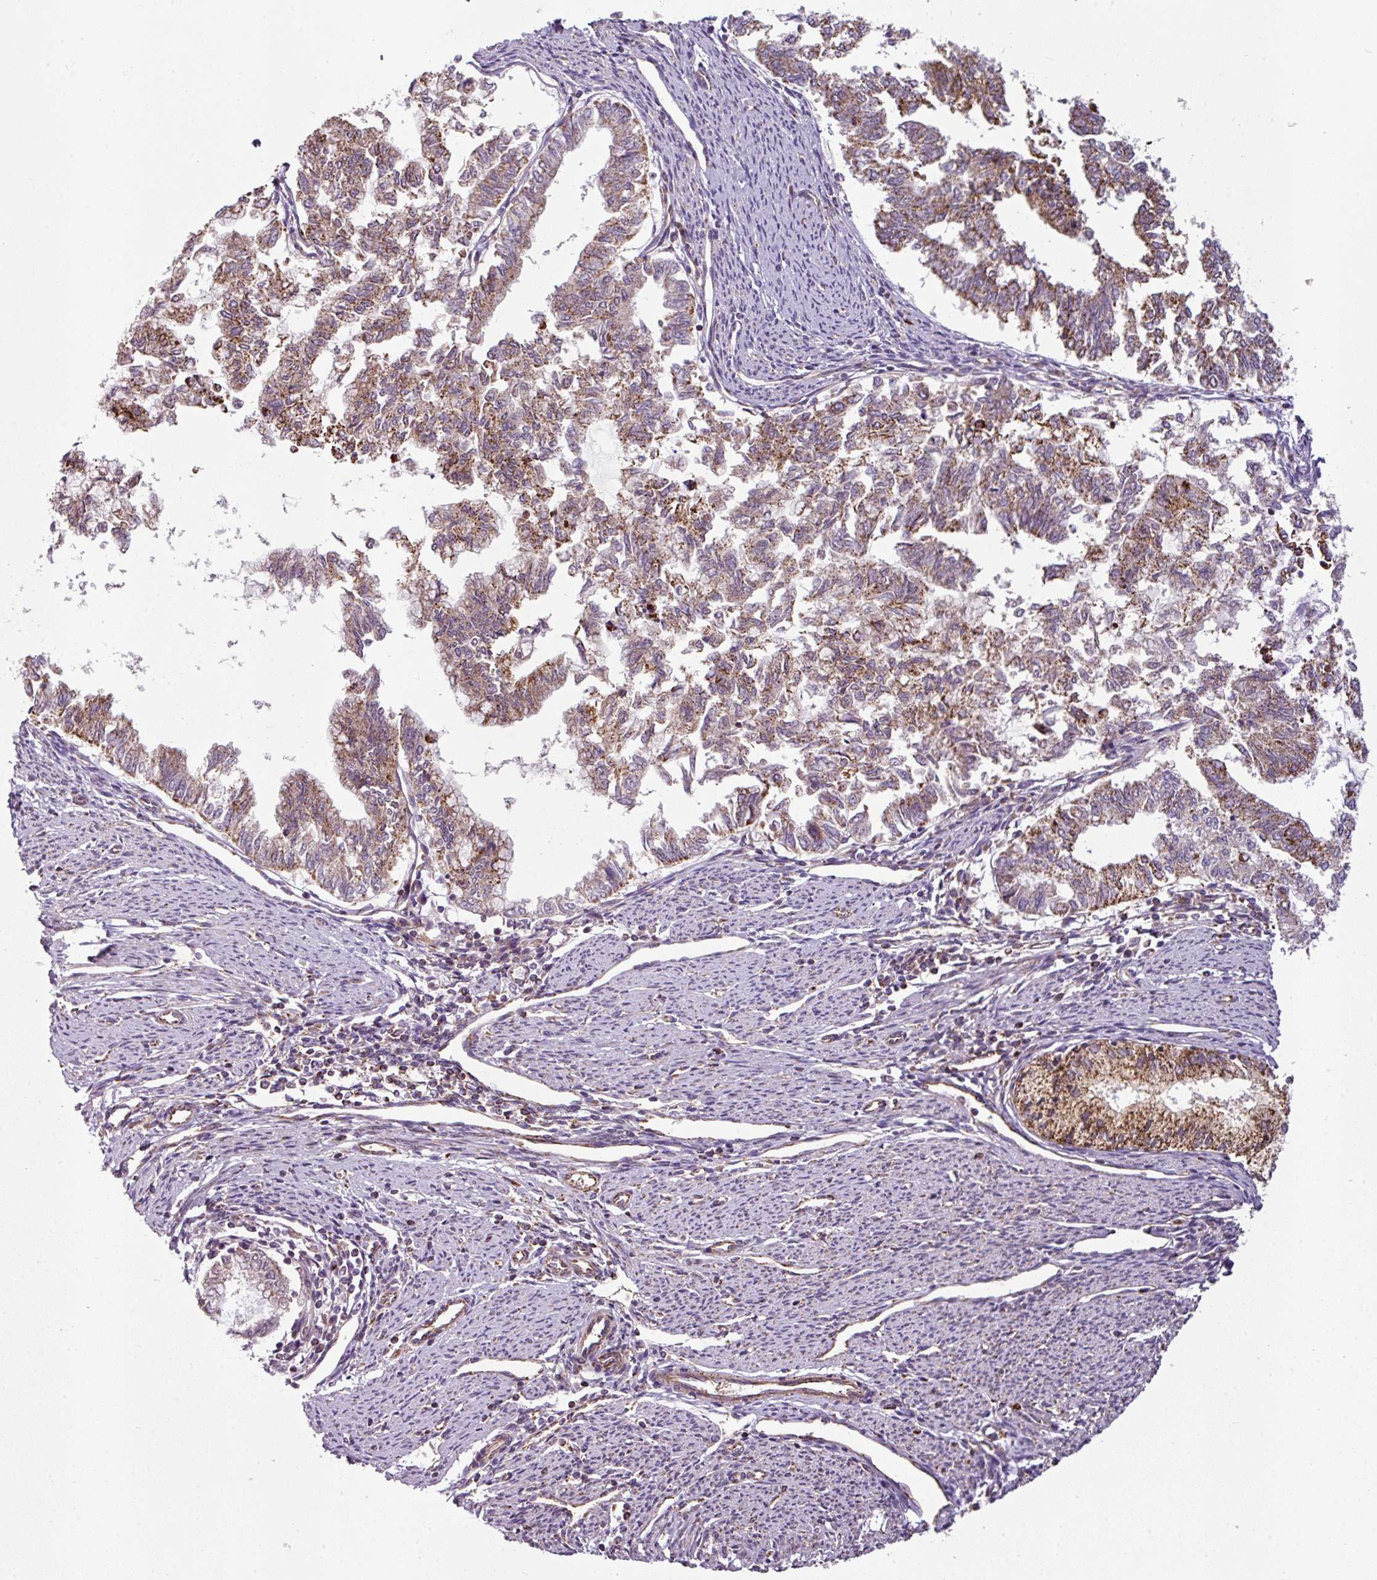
{"staining": {"intensity": "moderate", "quantity": ">75%", "location": "cytoplasmic/membranous"}, "tissue": "endometrial cancer", "cell_type": "Tumor cells", "image_type": "cancer", "snomed": [{"axis": "morphology", "description": "Adenocarcinoma, NOS"}, {"axis": "topography", "description": "Endometrium"}], "caption": "High-magnification brightfield microscopy of endometrial cancer (adenocarcinoma) stained with DAB (3,3'-diaminobenzidine) (brown) and counterstained with hematoxylin (blue). tumor cells exhibit moderate cytoplasmic/membranous positivity is present in approximately>75% of cells. (Stains: DAB (3,3'-diaminobenzidine) in brown, nuclei in blue, Microscopy: brightfield microscopy at high magnification).", "gene": "PRELID3B", "patient": {"sex": "female", "age": 79}}